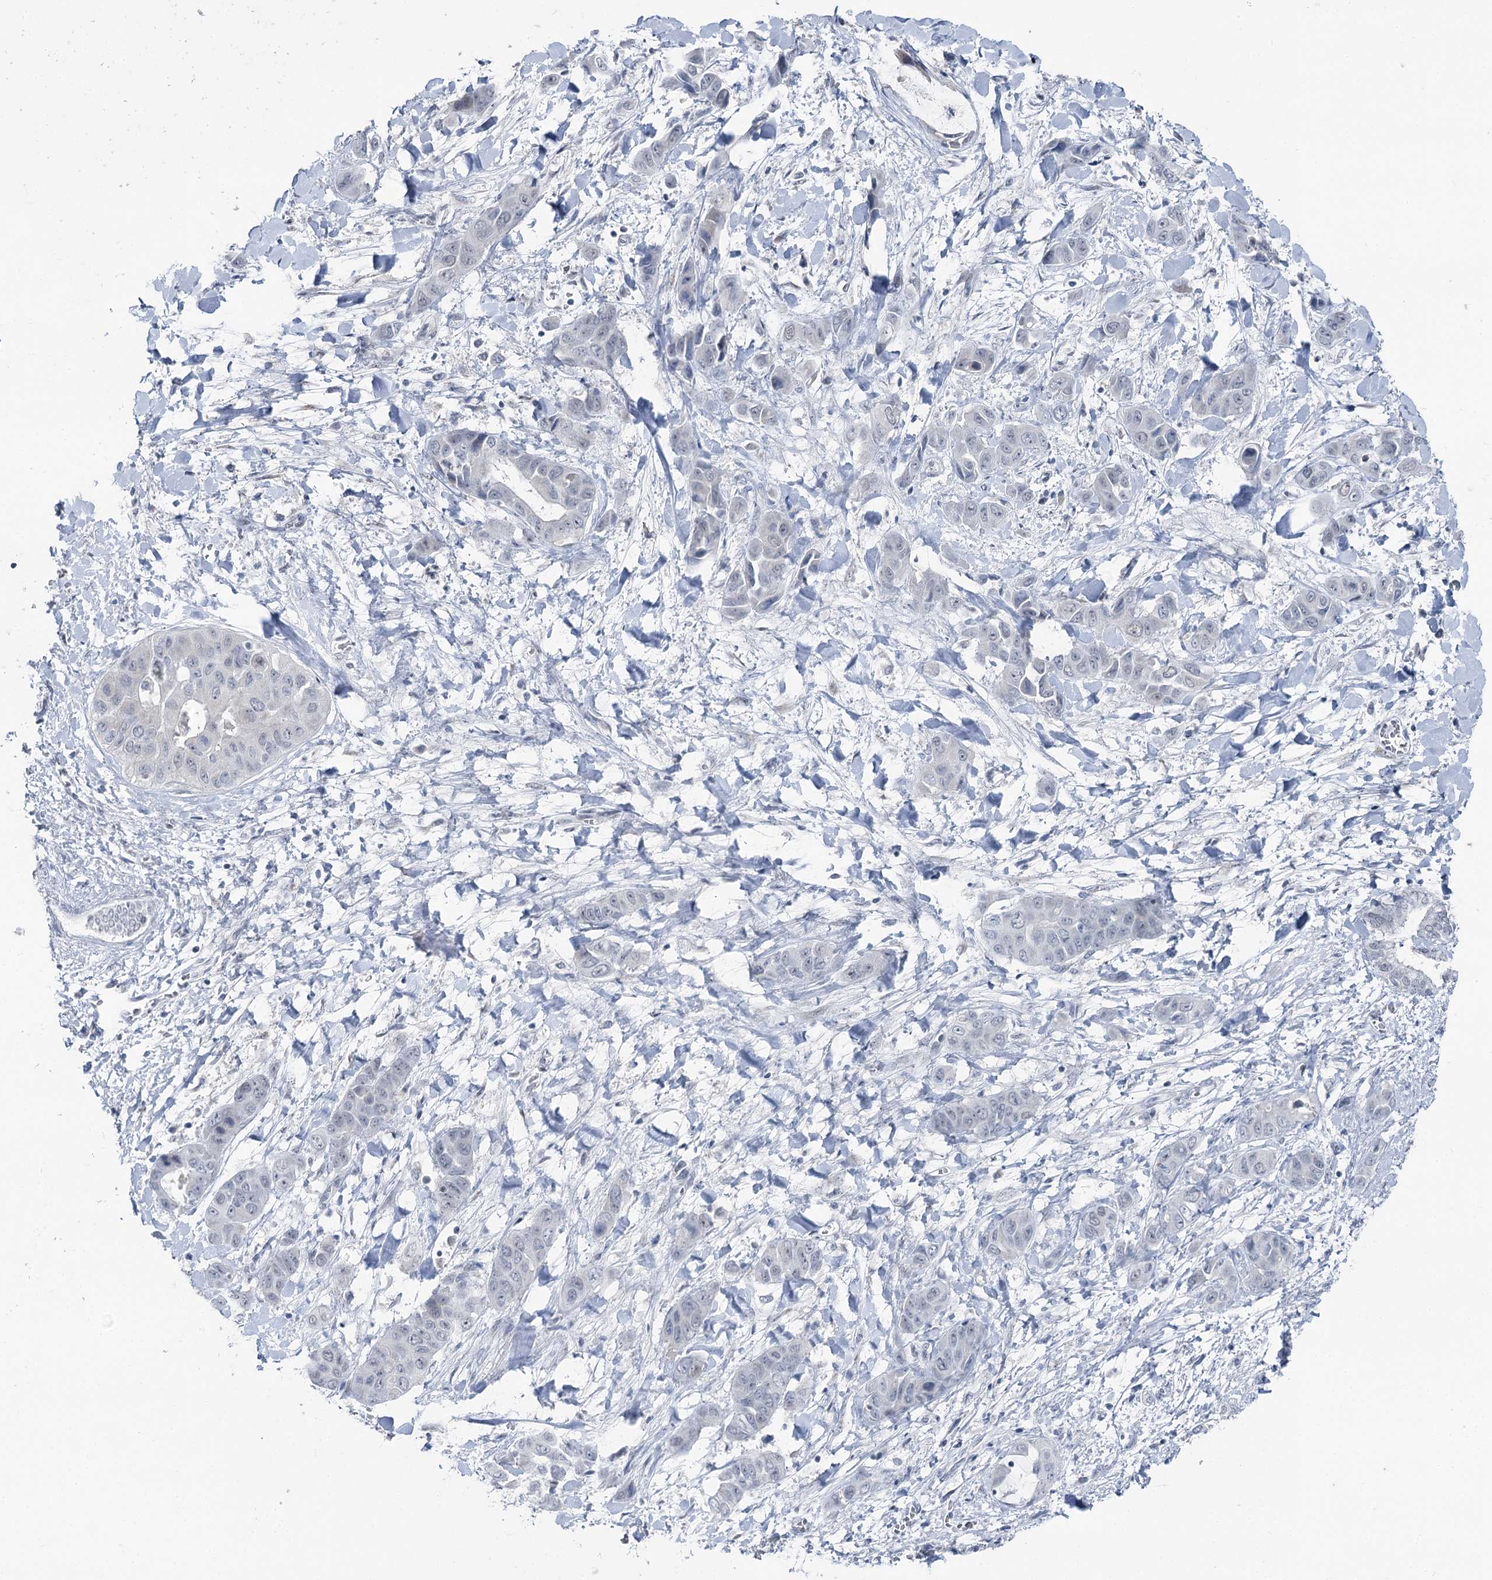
{"staining": {"intensity": "negative", "quantity": "none", "location": "none"}, "tissue": "liver cancer", "cell_type": "Tumor cells", "image_type": "cancer", "snomed": [{"axis": "morphology", "description": "Cholangiocarcinoma"}, {"axis": "topography", "description": "Liver"}], "caption": "IHC image of human cholangiocarcinoma (liver) stained for a protein (brown), which exhibits no expression in tumor cells. (Immunohistochemistry, brightfield microscopy, high magnification).", "gene": "STEEP1", "patient": {"sex": "female", "age": 52}}